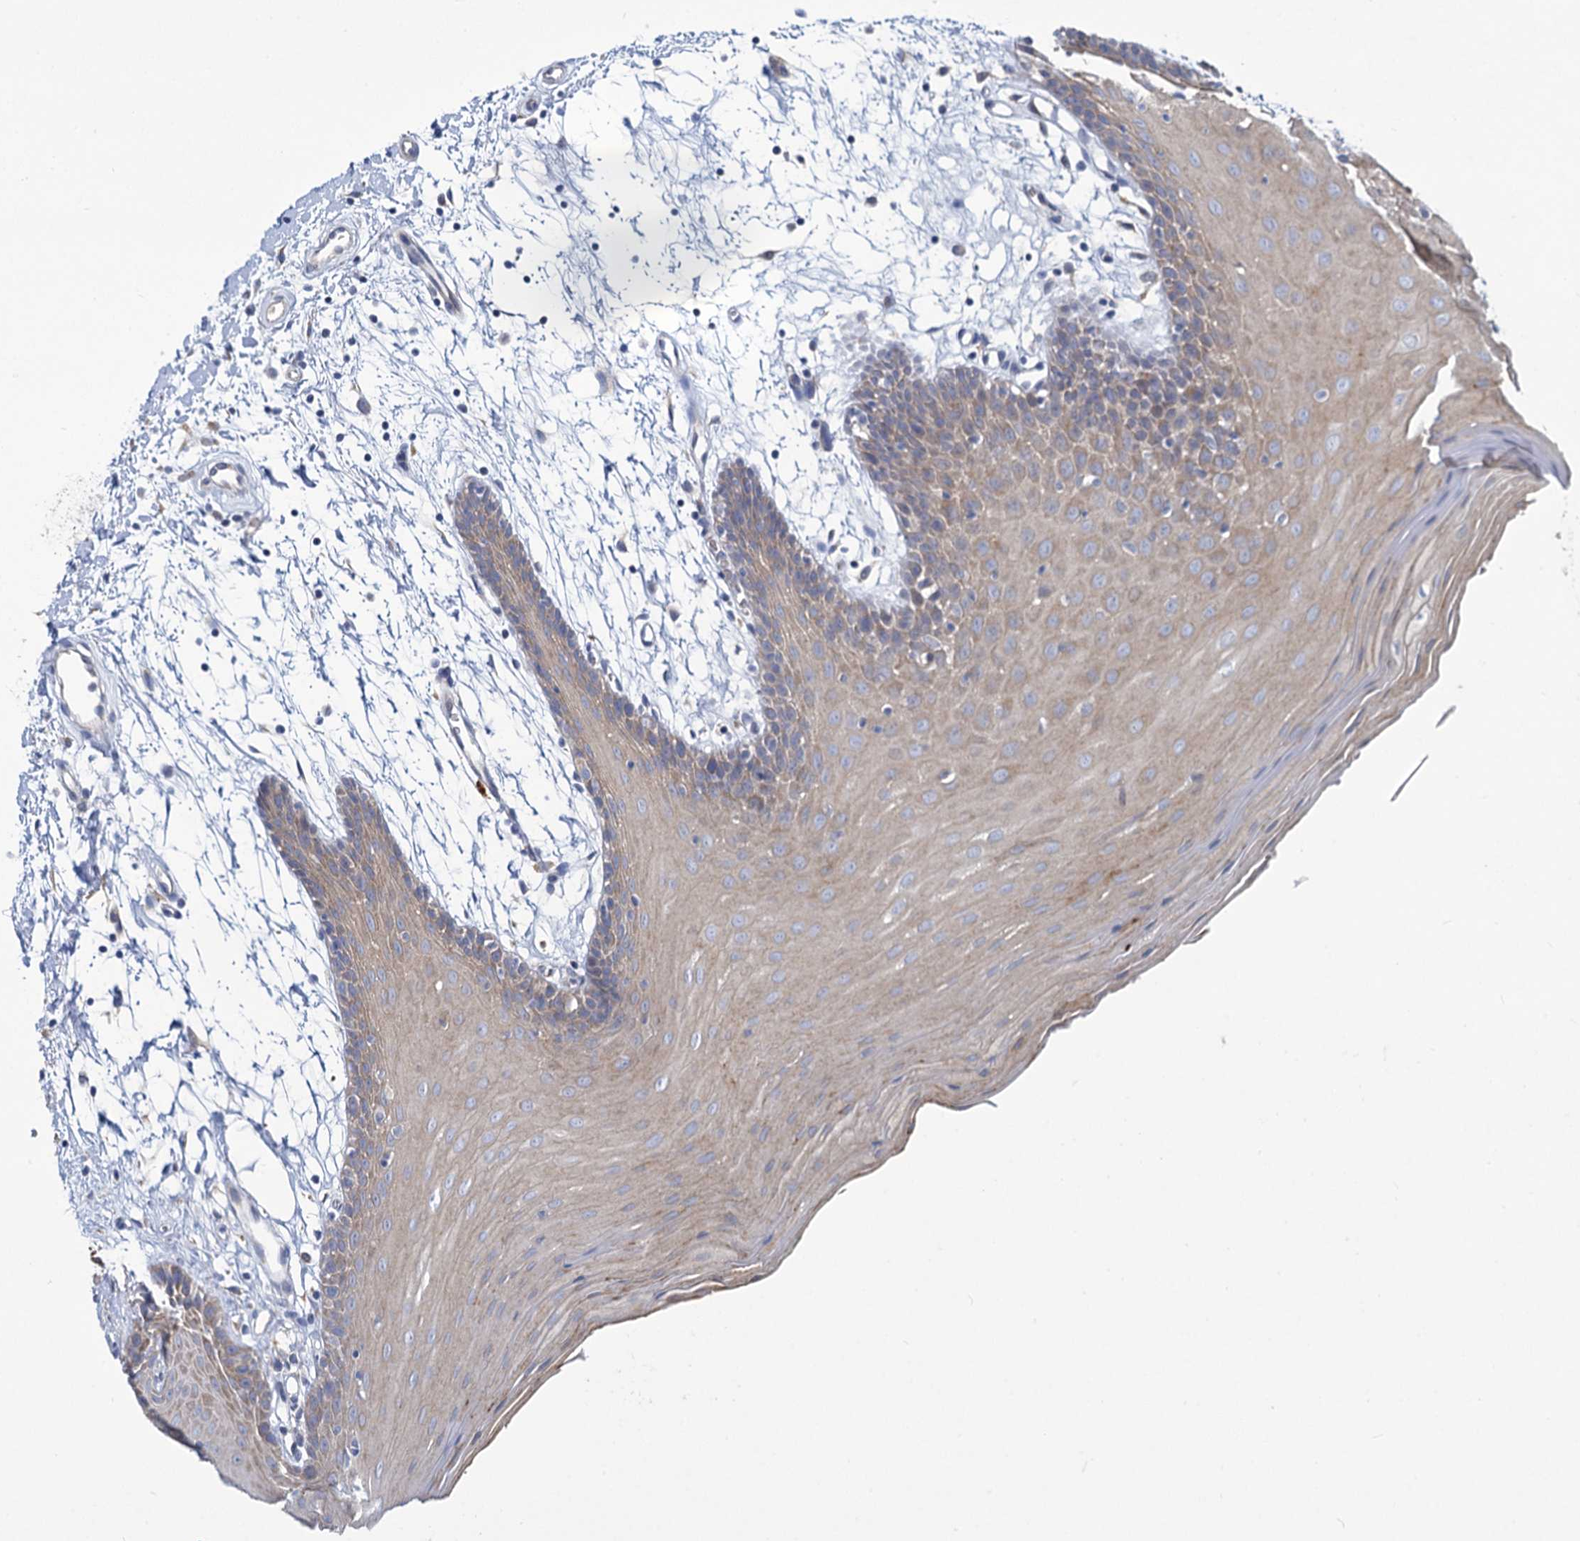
{"staining": {"intensity": "weak", "quantity": "25%-75%", "location": "cytoplasmic/membranous"}, "tissue": "oral mucosa", "cell_type": "Squamous epithelial cells", "image_type": "normal", "snomed": [{"axis": "morphology", "description": "Normal tissue, NOS"}, {"axis": "topography", "description": "Skeletal muscle"}, {"axis": "topography", "description": "Oral tissue"}, {"axis": "topography", "description": "Salivary gland"}, {"axis": "topography", "description": "Peripheral nerve tissue"}], "caption": "This photomicrograph displays IHC staining of normal oral mucosa, with low weak cytoplasmic/membranous expression in approximately 25%-75% of squamous epithelial cells.", "gene": "PRSS35", "patient": {"sex": "male", "age": 54}}